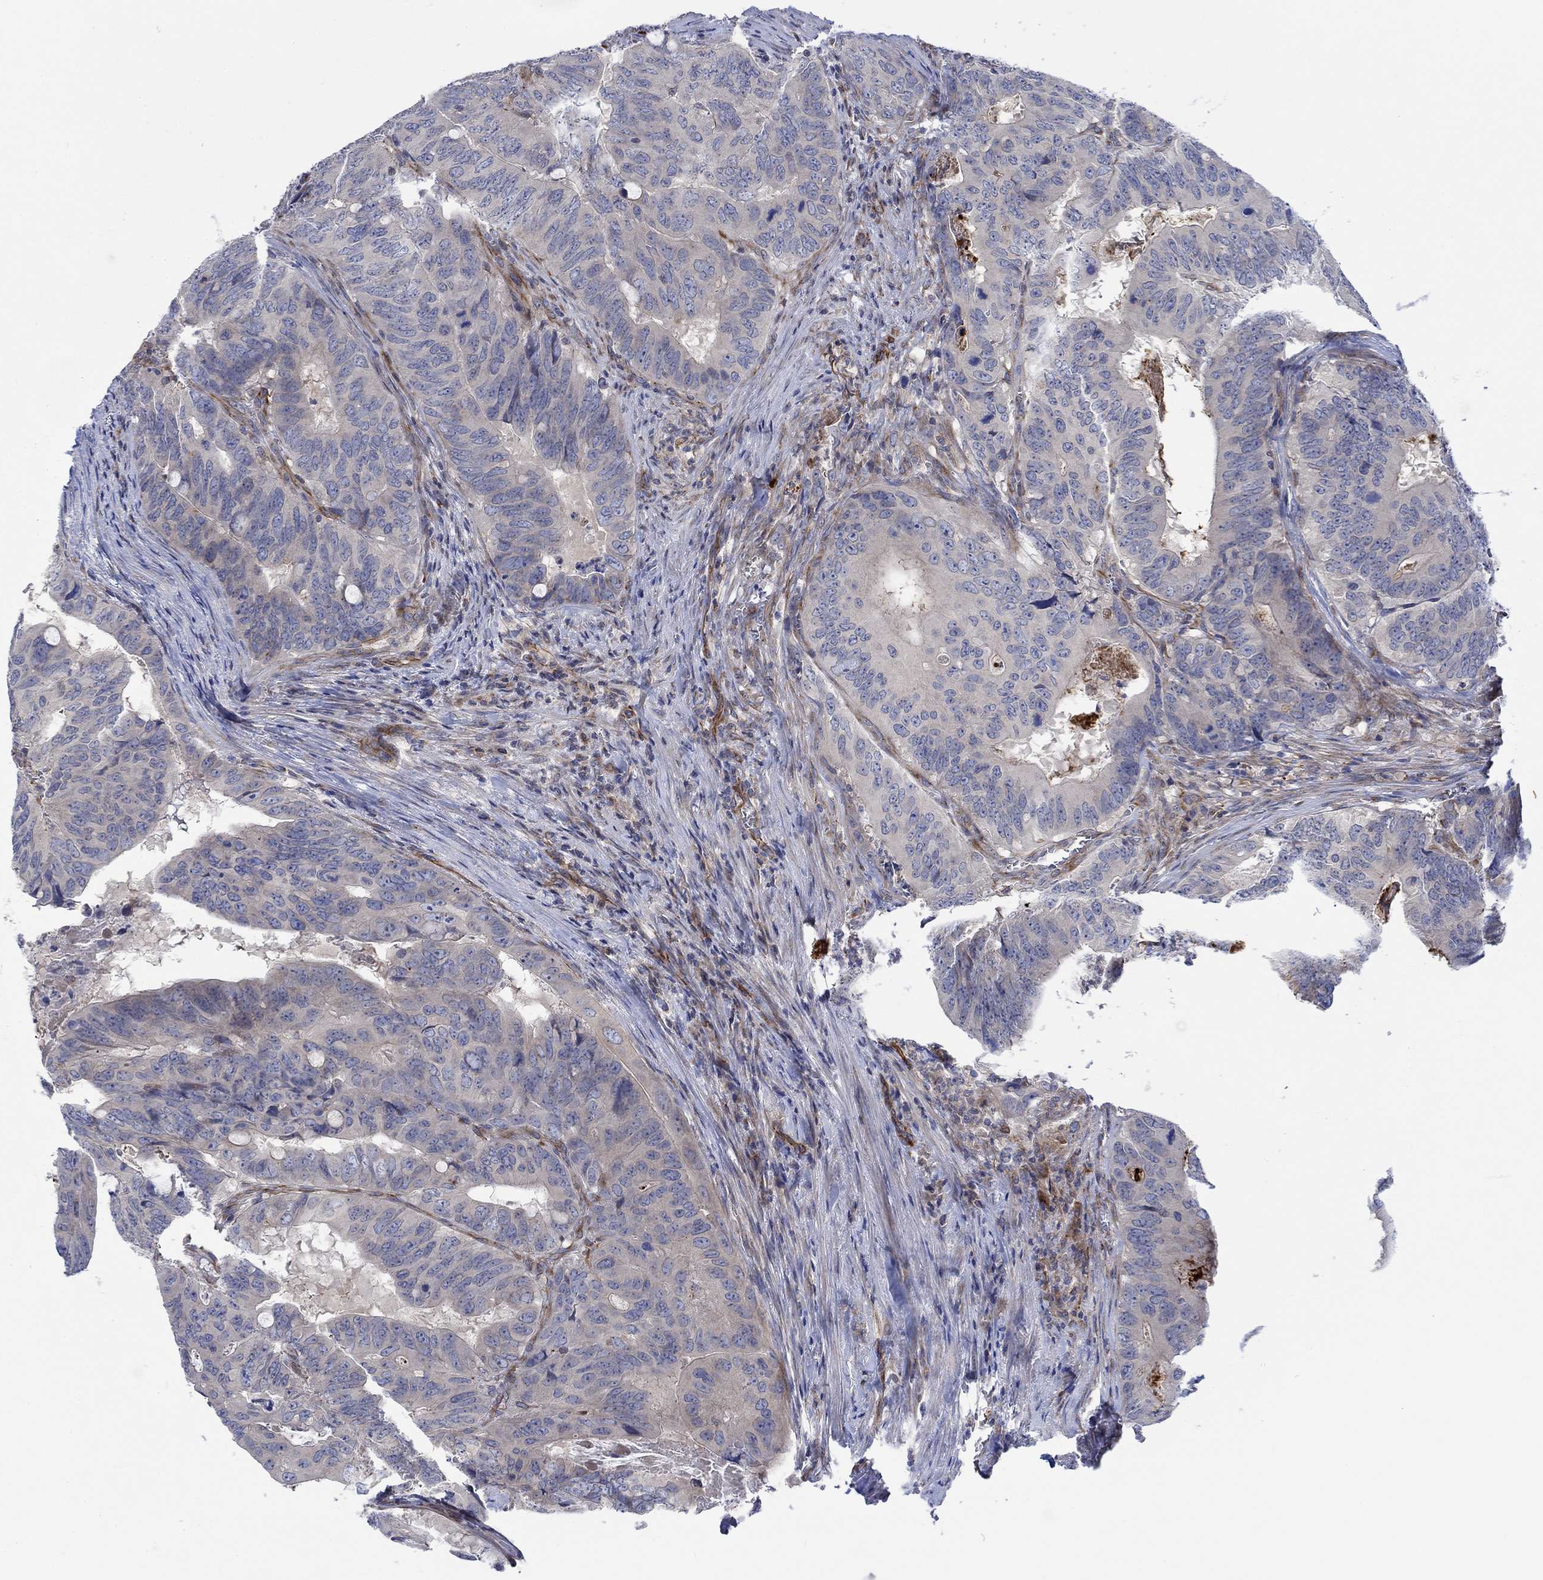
{"staining": {"intensity": "negative", "quantity": "none", "location": "none"}, "tissue": "colorectal cancer", "cell_type": "Tumor cells", "image_type": "cancer", "snomed": [{"axis": "morphology", "description": "Adenocarcinoma, NOS"}, {"axis": "topography", "description": "Colon"}], "caption": "This is an IHC micrograph of human colorectal adenocarcinoma. There is no positivity in tumor cells.", "gene": "CAMK1D", "patient": {"sex": "male", "age": 79}}